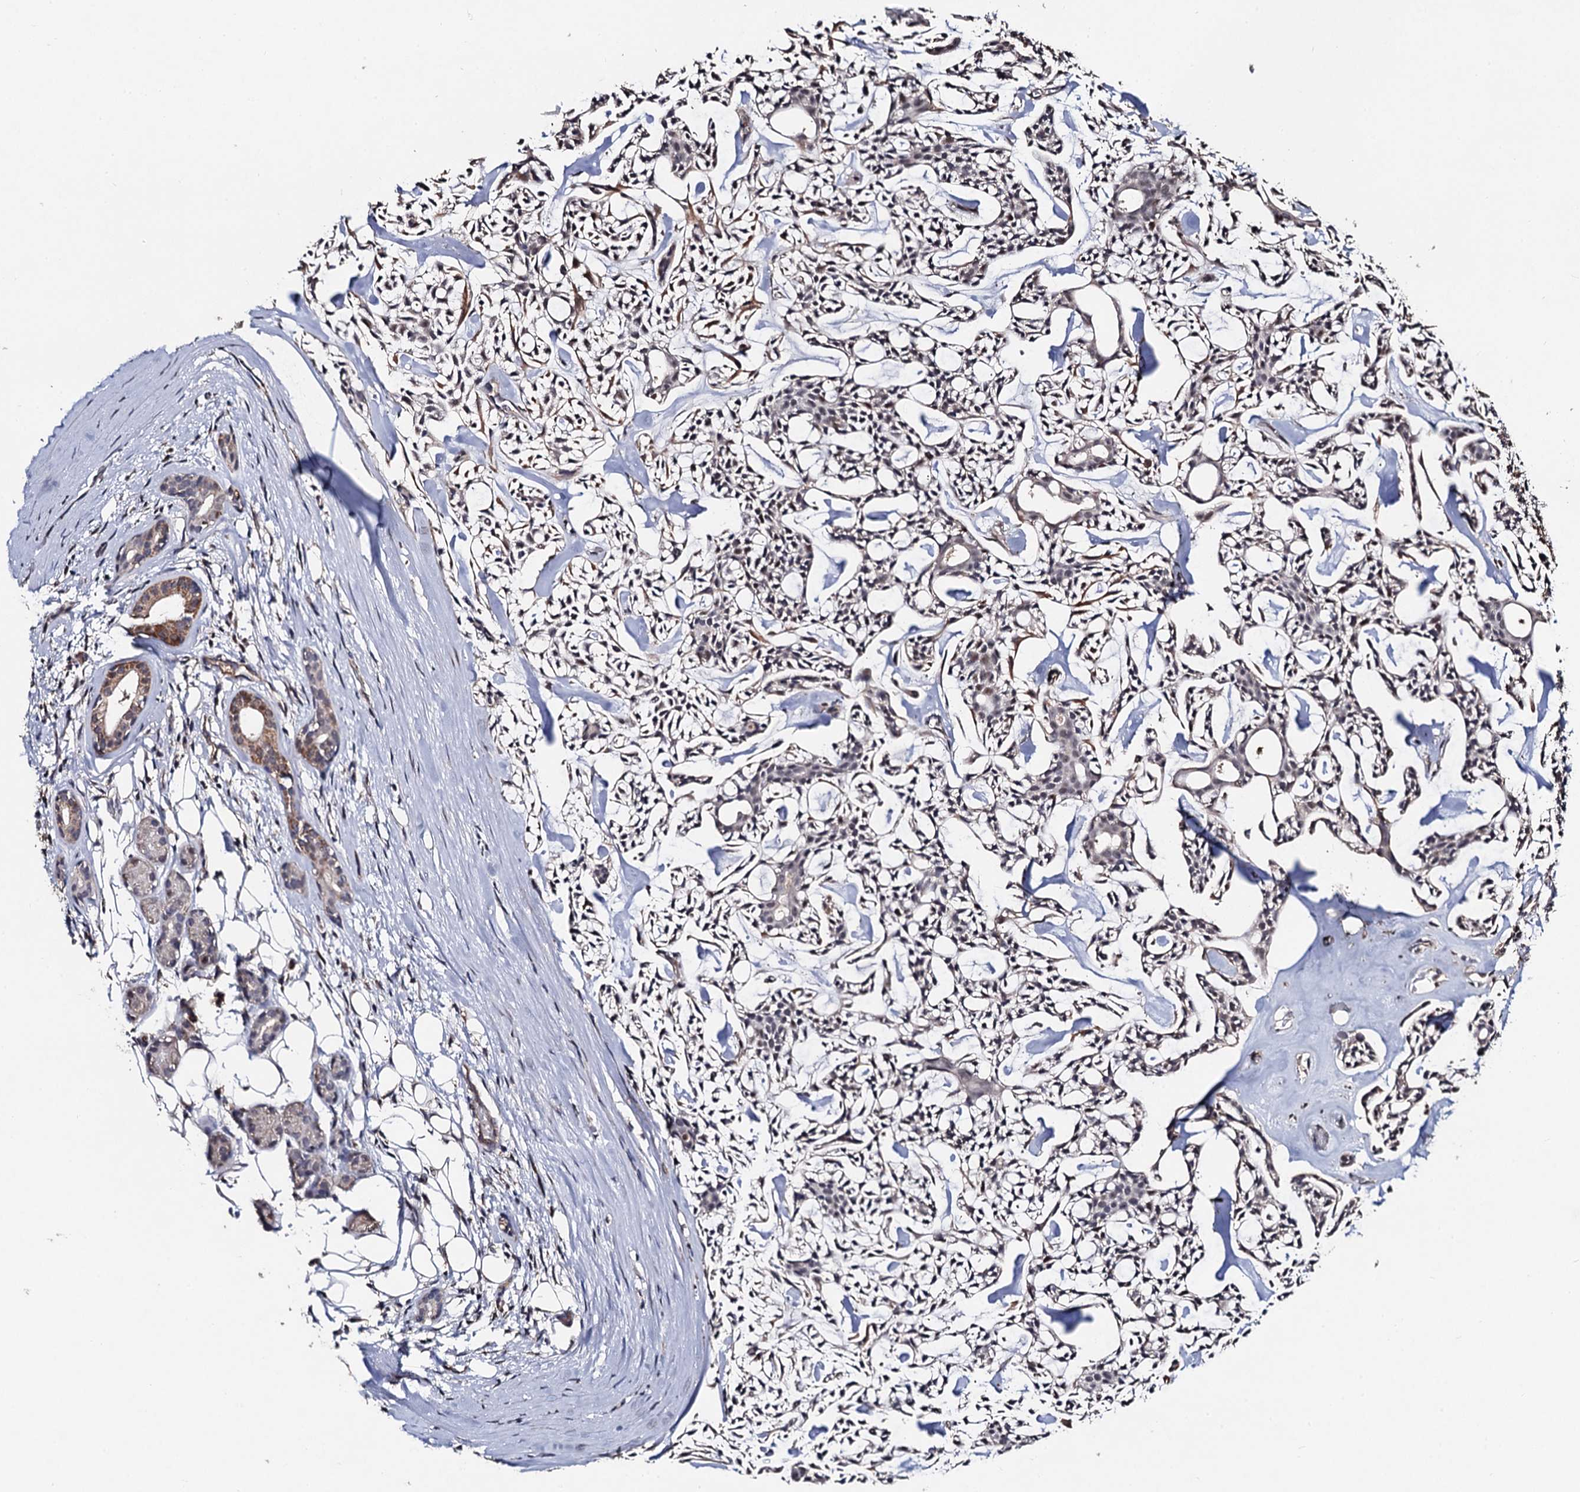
{"staining": {"intensity": "weak", "quantity": "25%-75%", "location": "cytoplasmic/membranous,nuclear"}, "tissue": "head and neck cancer", "cell_type": "Tumor cells", "image_type": "cancer", "snomed": [{"axis": "morphology", "description": "Adenocarcinoma, NOS"}, {"axis": "topography", "description": "Salivary gland"}, {"axis": "topography", "description": "Head-Neck"}], "caption": "Tumor cells reveal low levels of weak cytoplasmic/membranous and nuclear expression in approximately 25%-75% of cells in adenocarcinoma (head and neck). (DAB (3,3'-diaminobenzidine) IHC, brown staining for protein, blue staining for nuclei).", "gene": "PPTC7", "patient": {"sex": "male", "age": 55}}